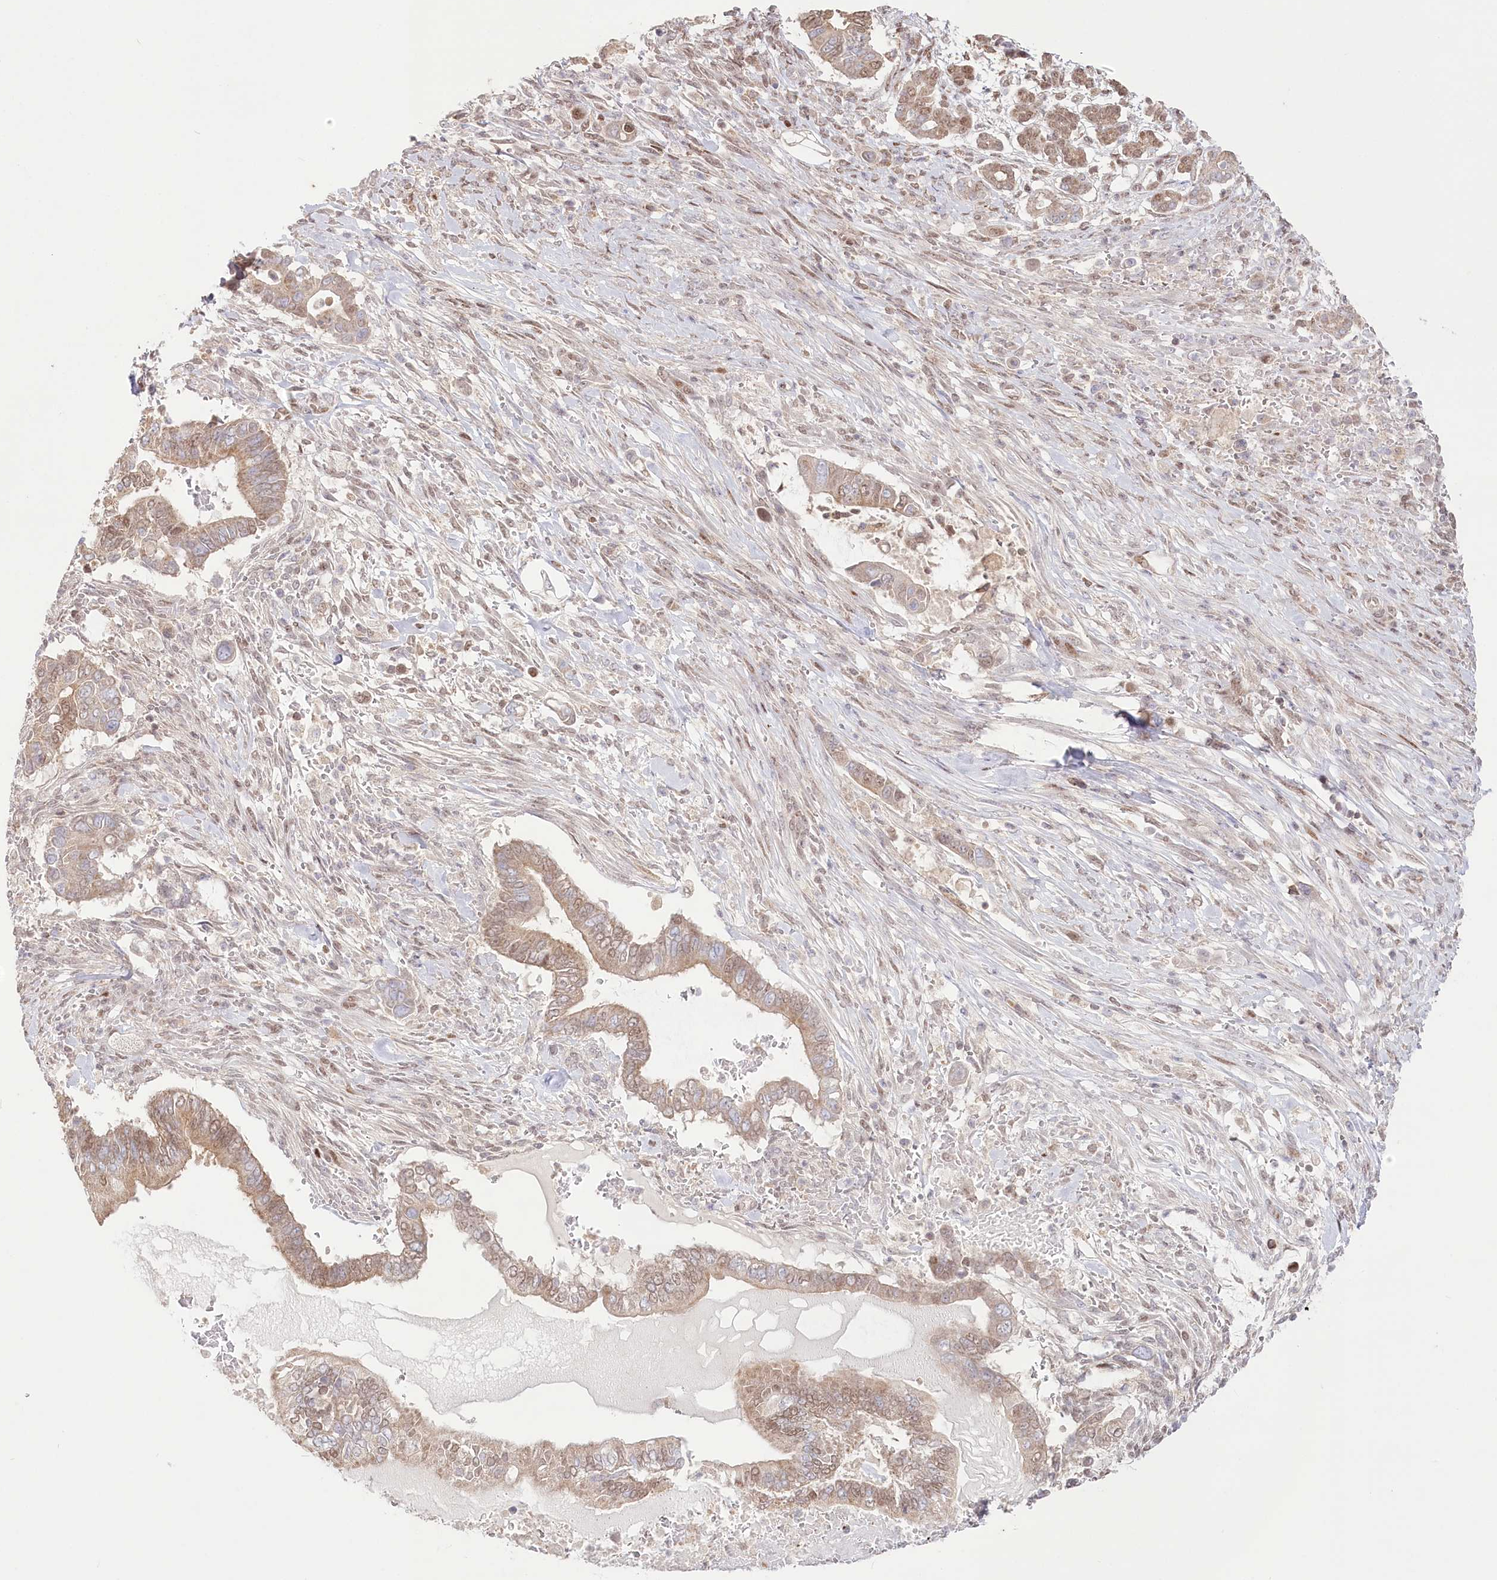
{"staining": {"intensity": "weak", "quantity": ">75%", "location": "cytoplasmic/membranous,nuclear"}, "tissue": "pancreatic cancer", "cell_type": "Tumor cells", "image_type": "cancer", "snomed": [{"axis": "morphology", "description": "Adenocarcinoma, NOS"}, {"axis": "topography", "description": "Pancreas"}], "caption": "The micrograph shows immunohistochemical staining of adenocarcinoma (pancreatic). There is weak cytoplasmic/membranous and nuclear positivity is identified in about >75% of tumor cells. Nuclei are stained in blue.", "gene": "PYURF", "patient": {"sex": "male", "age": 68}}